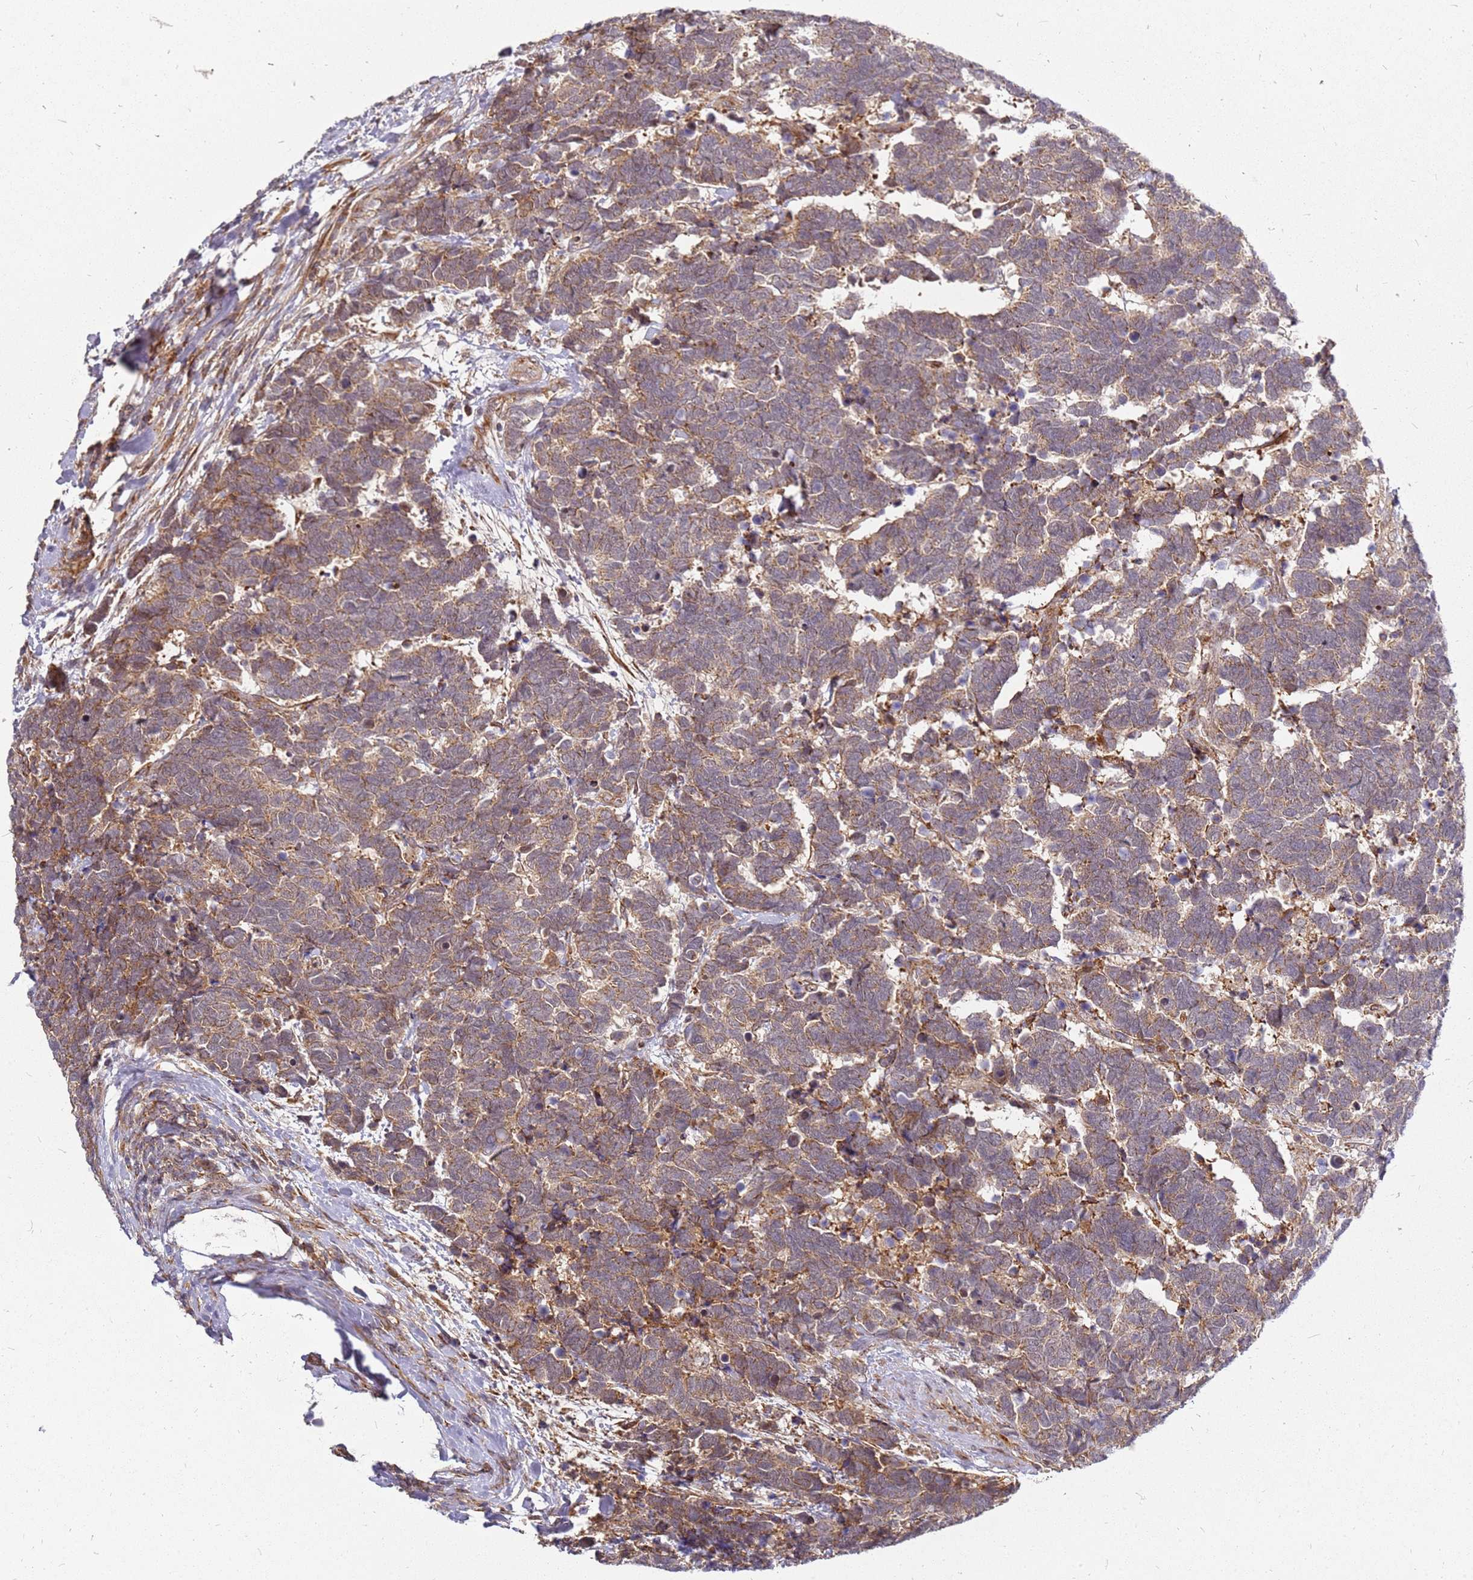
{"staining": {"intensity": "moderate", "quantity": ">75%", "location": "cytoplasmic/membranous"}, "tissue": "carcinoid", "cell_type": "Tumor cells", "image_type": "cancer", "snomed": [{"axis": "morphology", "description": "Carcinoma, NOS"}, {"axis": "morphology", "description": "Carcinoid, malignant, NOS"}, {"axis": "topography", "description": "Urinary bladder"}], "caption": "A photomicrograph of carcinoma stained for a protein exhibits moderate cytoplasmic/membranous brown staining in tumor cells.", "gene": "CCDC159", "patient": {"sex": "male", "age": 57}}